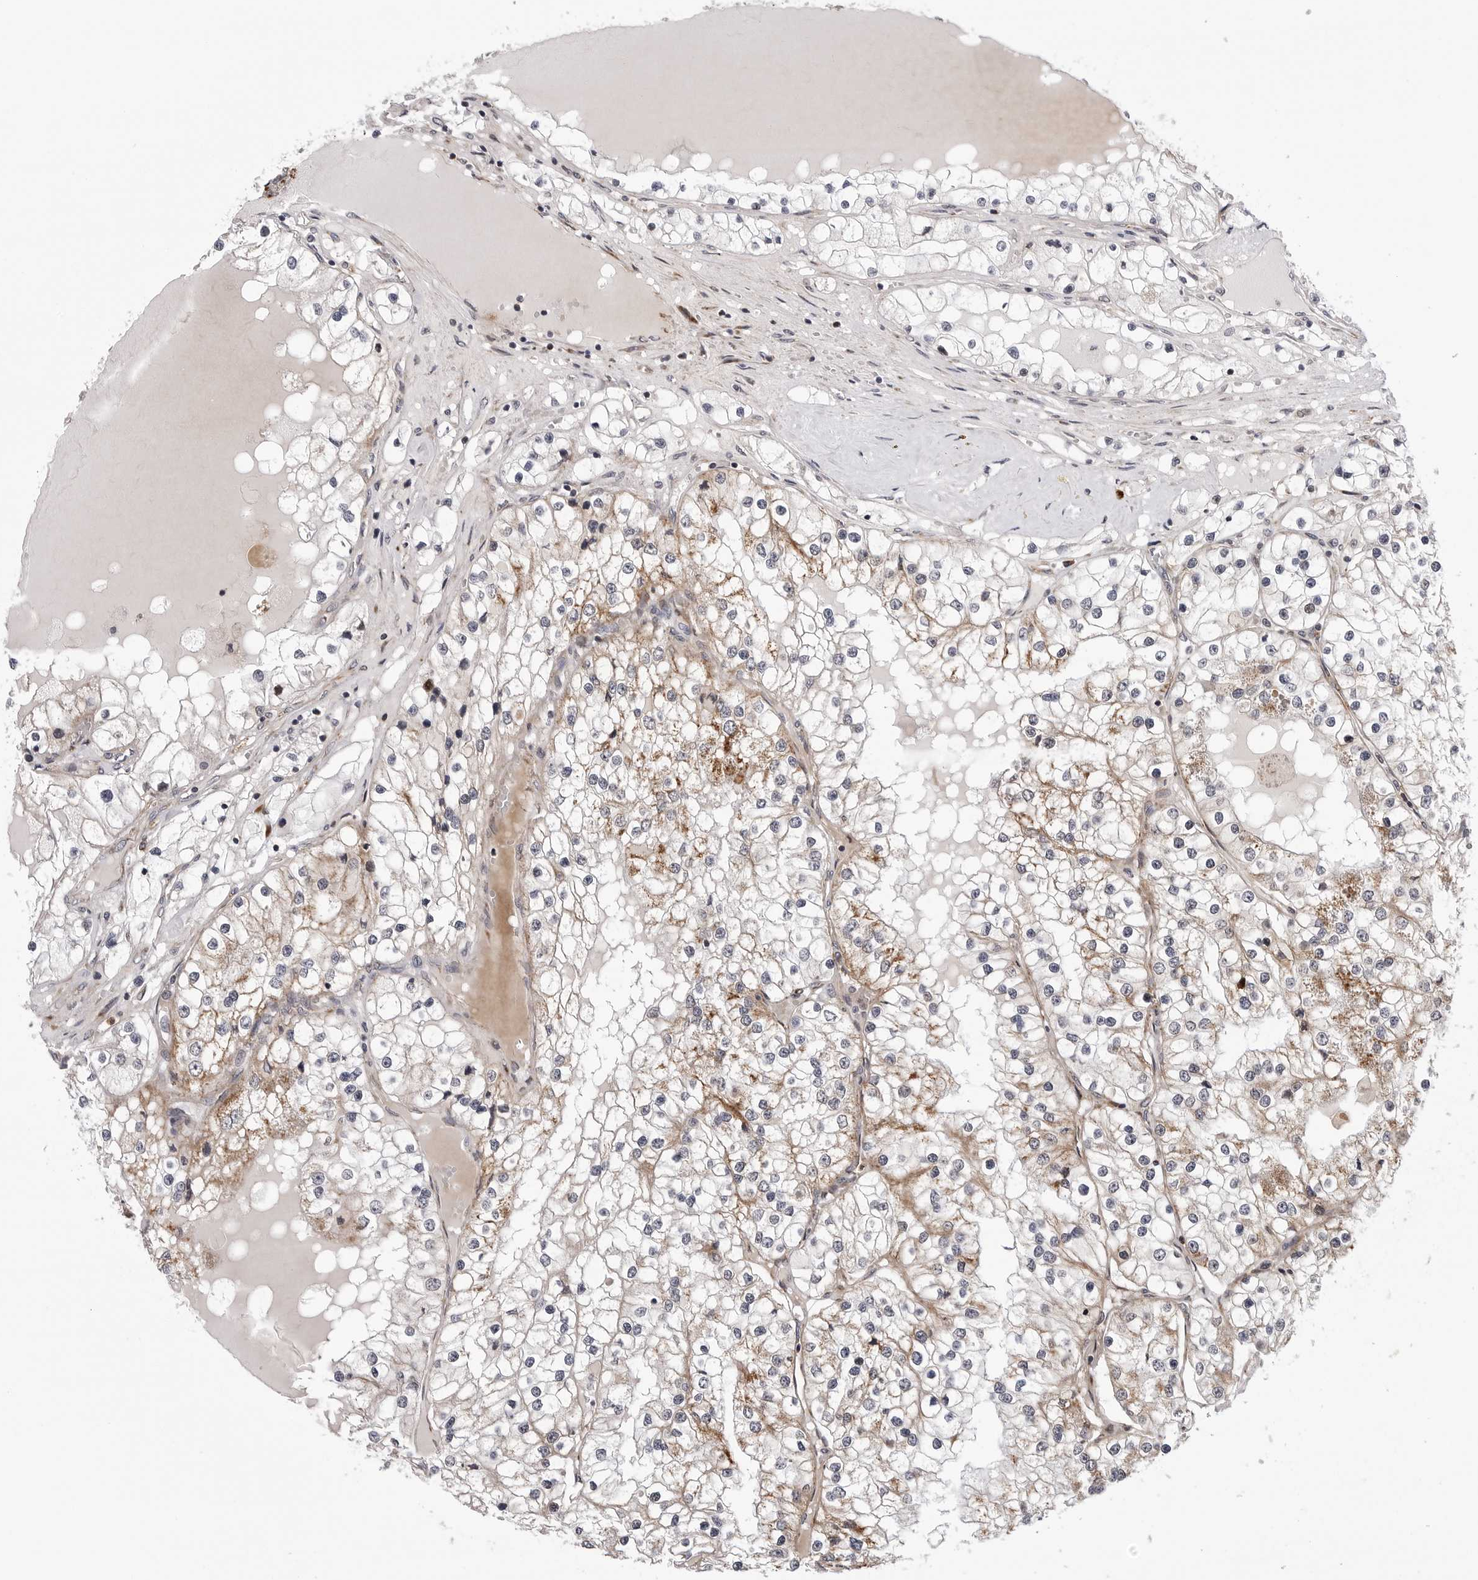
{"staining": {"intensity": "negative", "quantity": "none", "location": "none"}, "tissue": "renal cancer", "cell_type": "Tumor cells", "image_type": "cancer", "snomed": [{"axis": "morphology", "description": "Adenocarcinoma, NOS"}, {"axis": "topography", "description": "Kidney"}], "caption": "Image shows no significant protein expression in tumor cells of renal cancer (adenocarcinoma).", "gene": "CDK20", "patient": {"sex": "male", "age": 68}}